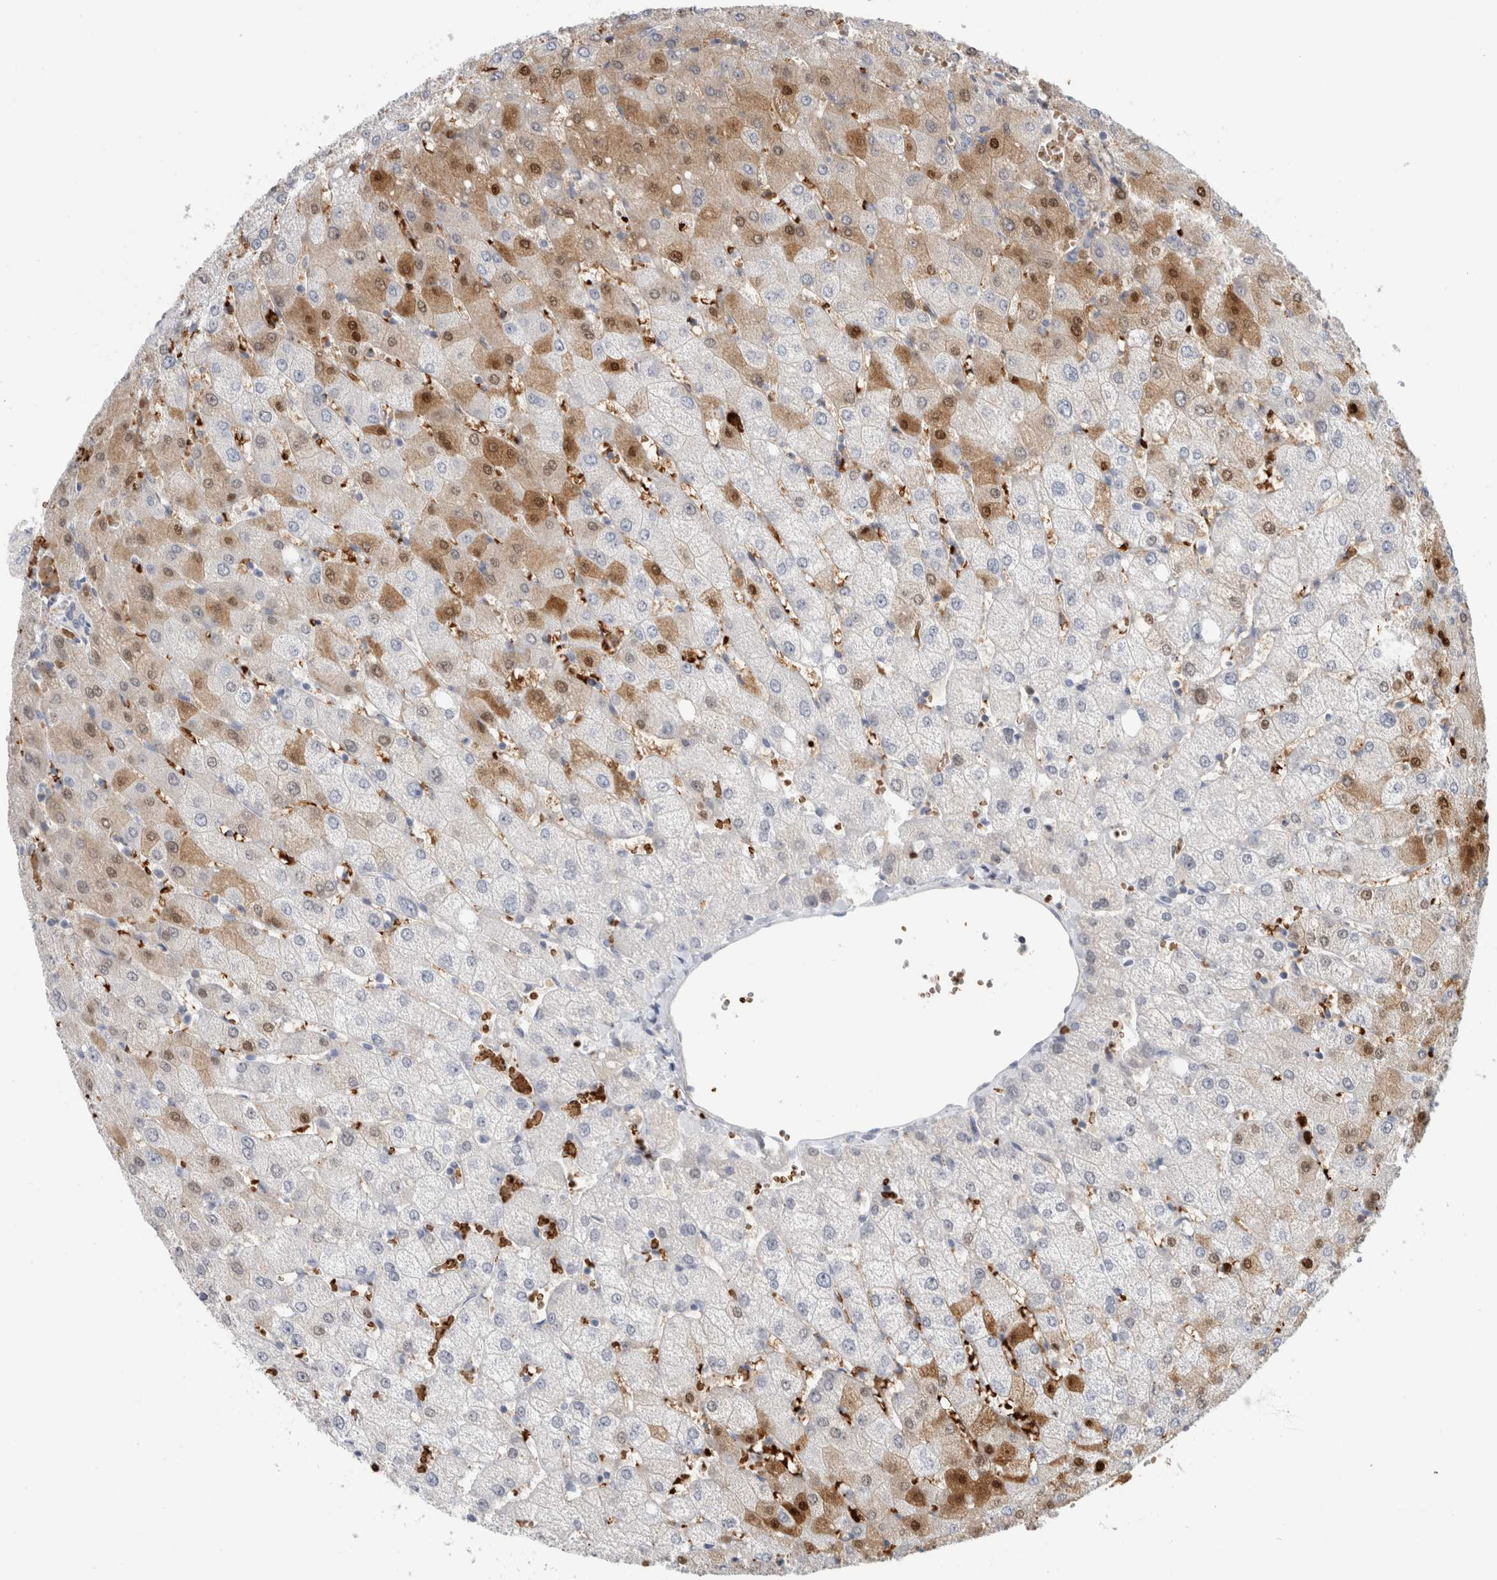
{"staining": {"intensity": "negative", "quantity": "none", "location": "none"}, "tissue": "liver", "cell_type": "Cholangiocytes", "image_type": "normal", "snomed": [{"axis": "morphology", "description": "Normal tissue, NOS"}, {"axis": "topography", "description": "Liver"}], "caption": "Protein analysis of benign liver reveals no significant positivity in cholangiocytes.", "gene": "CA1", "patient": {"sex": "female", "age": 54}}